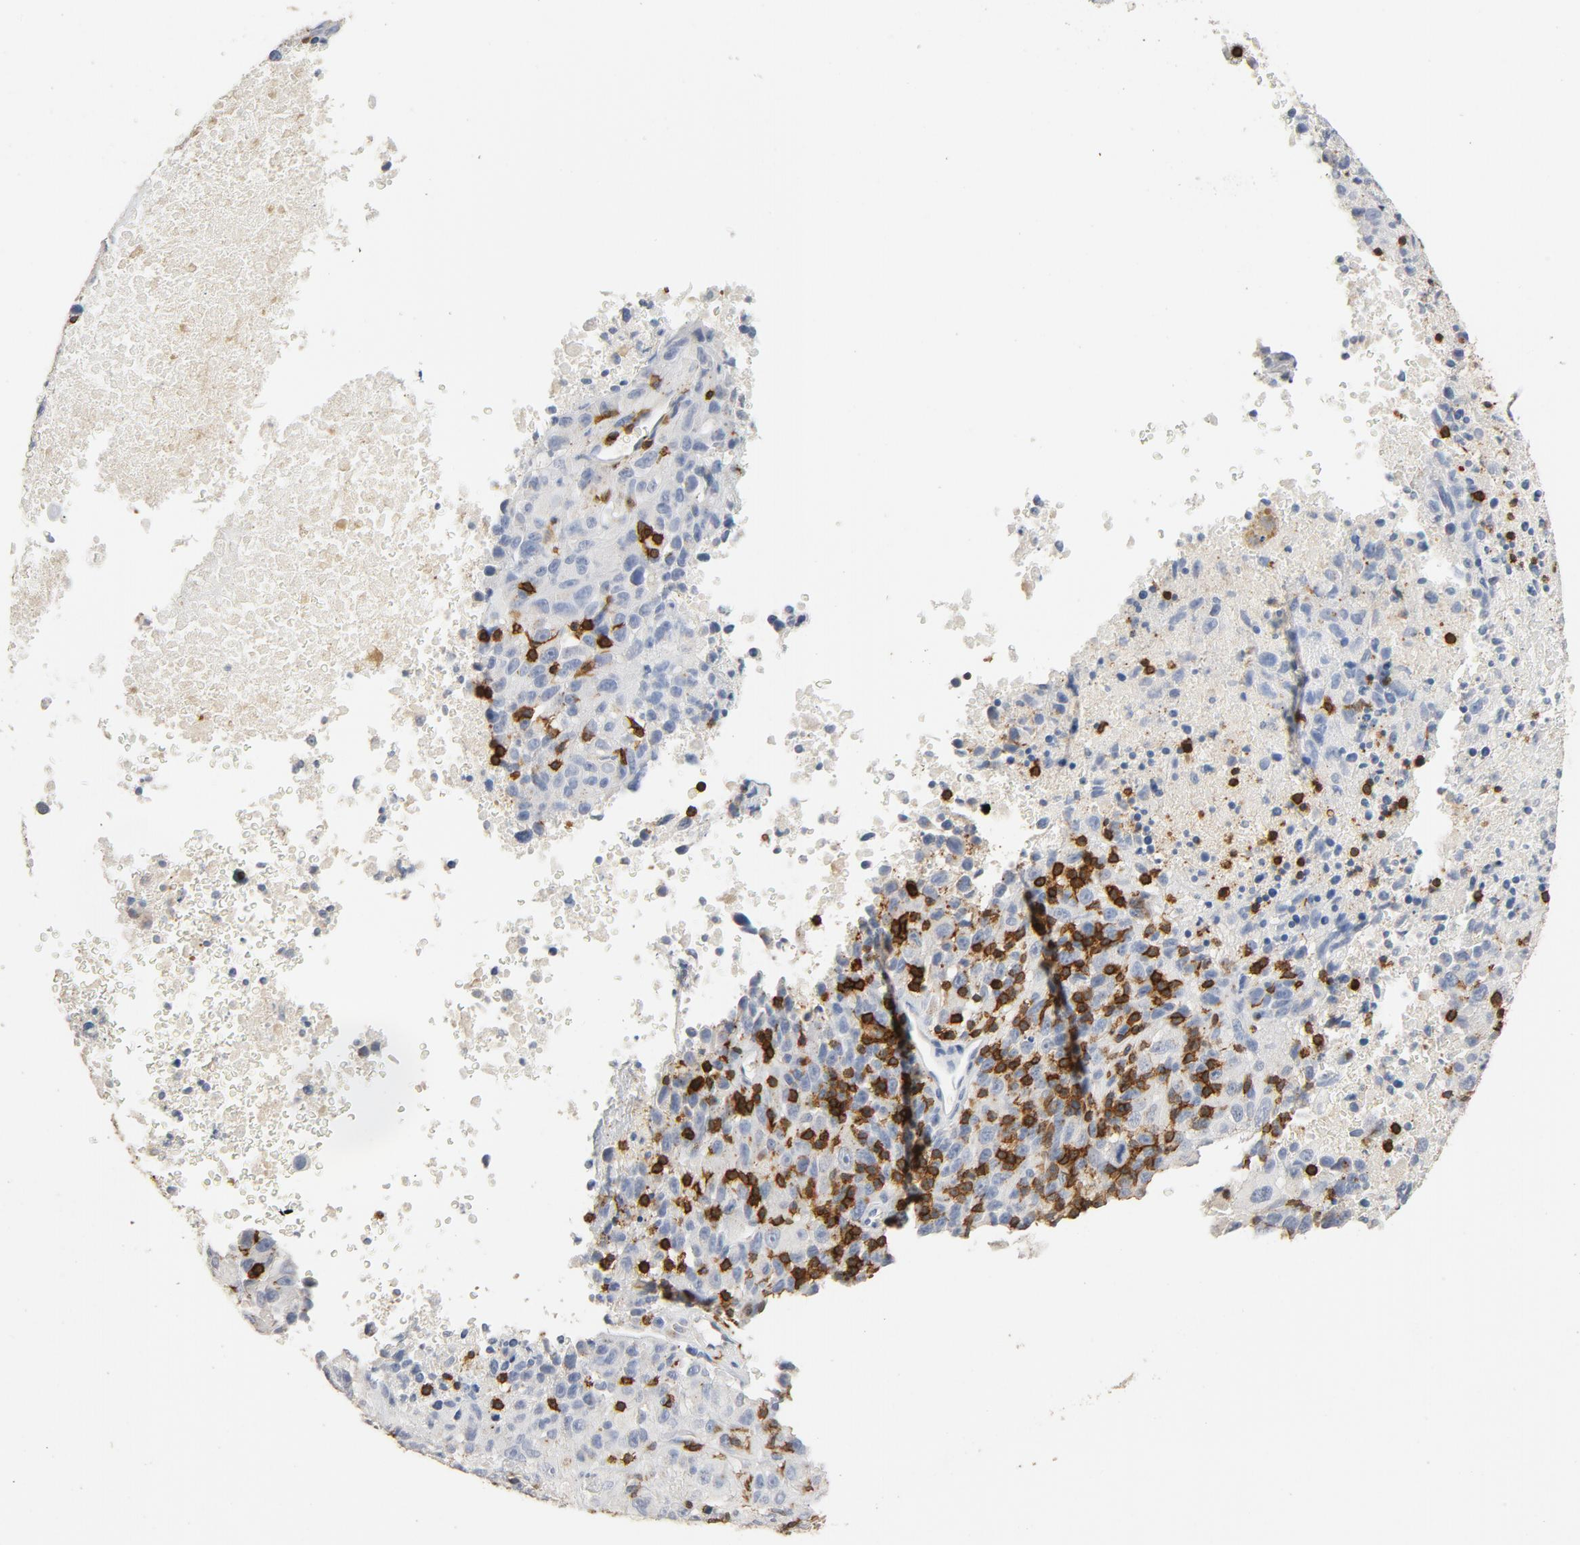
{"staining": {"intensity": "negative", "quantity": "none", "location": "none"}, "tissue": "melanoma", "cell_type": "Tumor cells", "image_type": "cancer", "snomed": [{"axis": "morphology", "description": "Malignant melanoma, Metastatic site"}, {"axis": "topography", "description": "Cerebral cortex"}], "caption": "Melanoma was stained to show a protein in brown. There is no significant staining in tumor cells.", "gene": "CD247", "patient": {"sex": "female", "age": 52}}